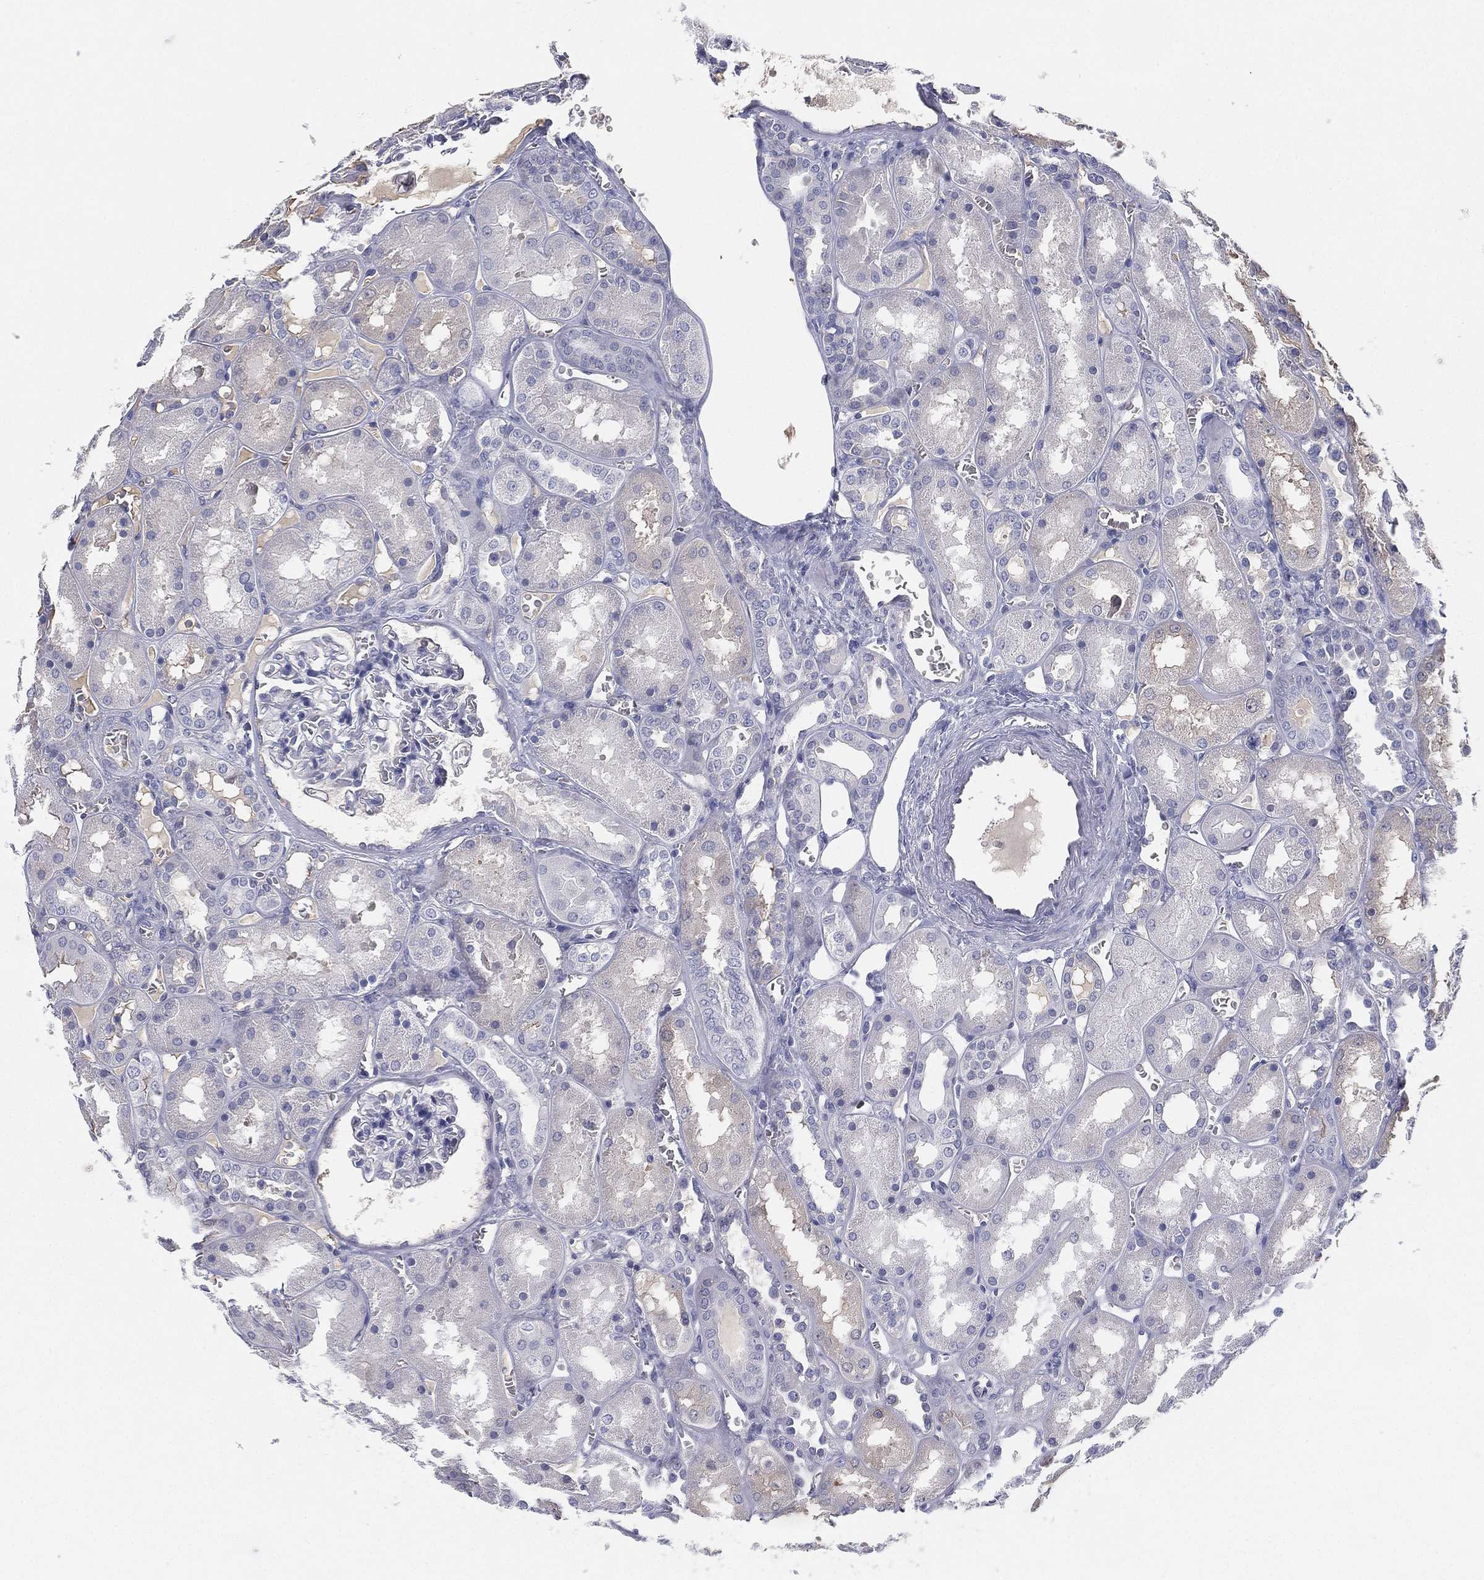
{"staining": {"intensity": "negative", "quantity": "none", "location": "none"}, "tissue": "kidney", "cell_type": "Cells in glomeruli", "image_type": "normal", "snomed": [{"axis": "morphology", "description": "Normal tissue, NOS"}, {"axis": "topography", "description": "Kidney"}], "caption": "IHC of normal kidney demonstrates no positivity in cells in glomeruli.", "gene": "MLF1", "patient": {"sex": "male", "age": 73}}